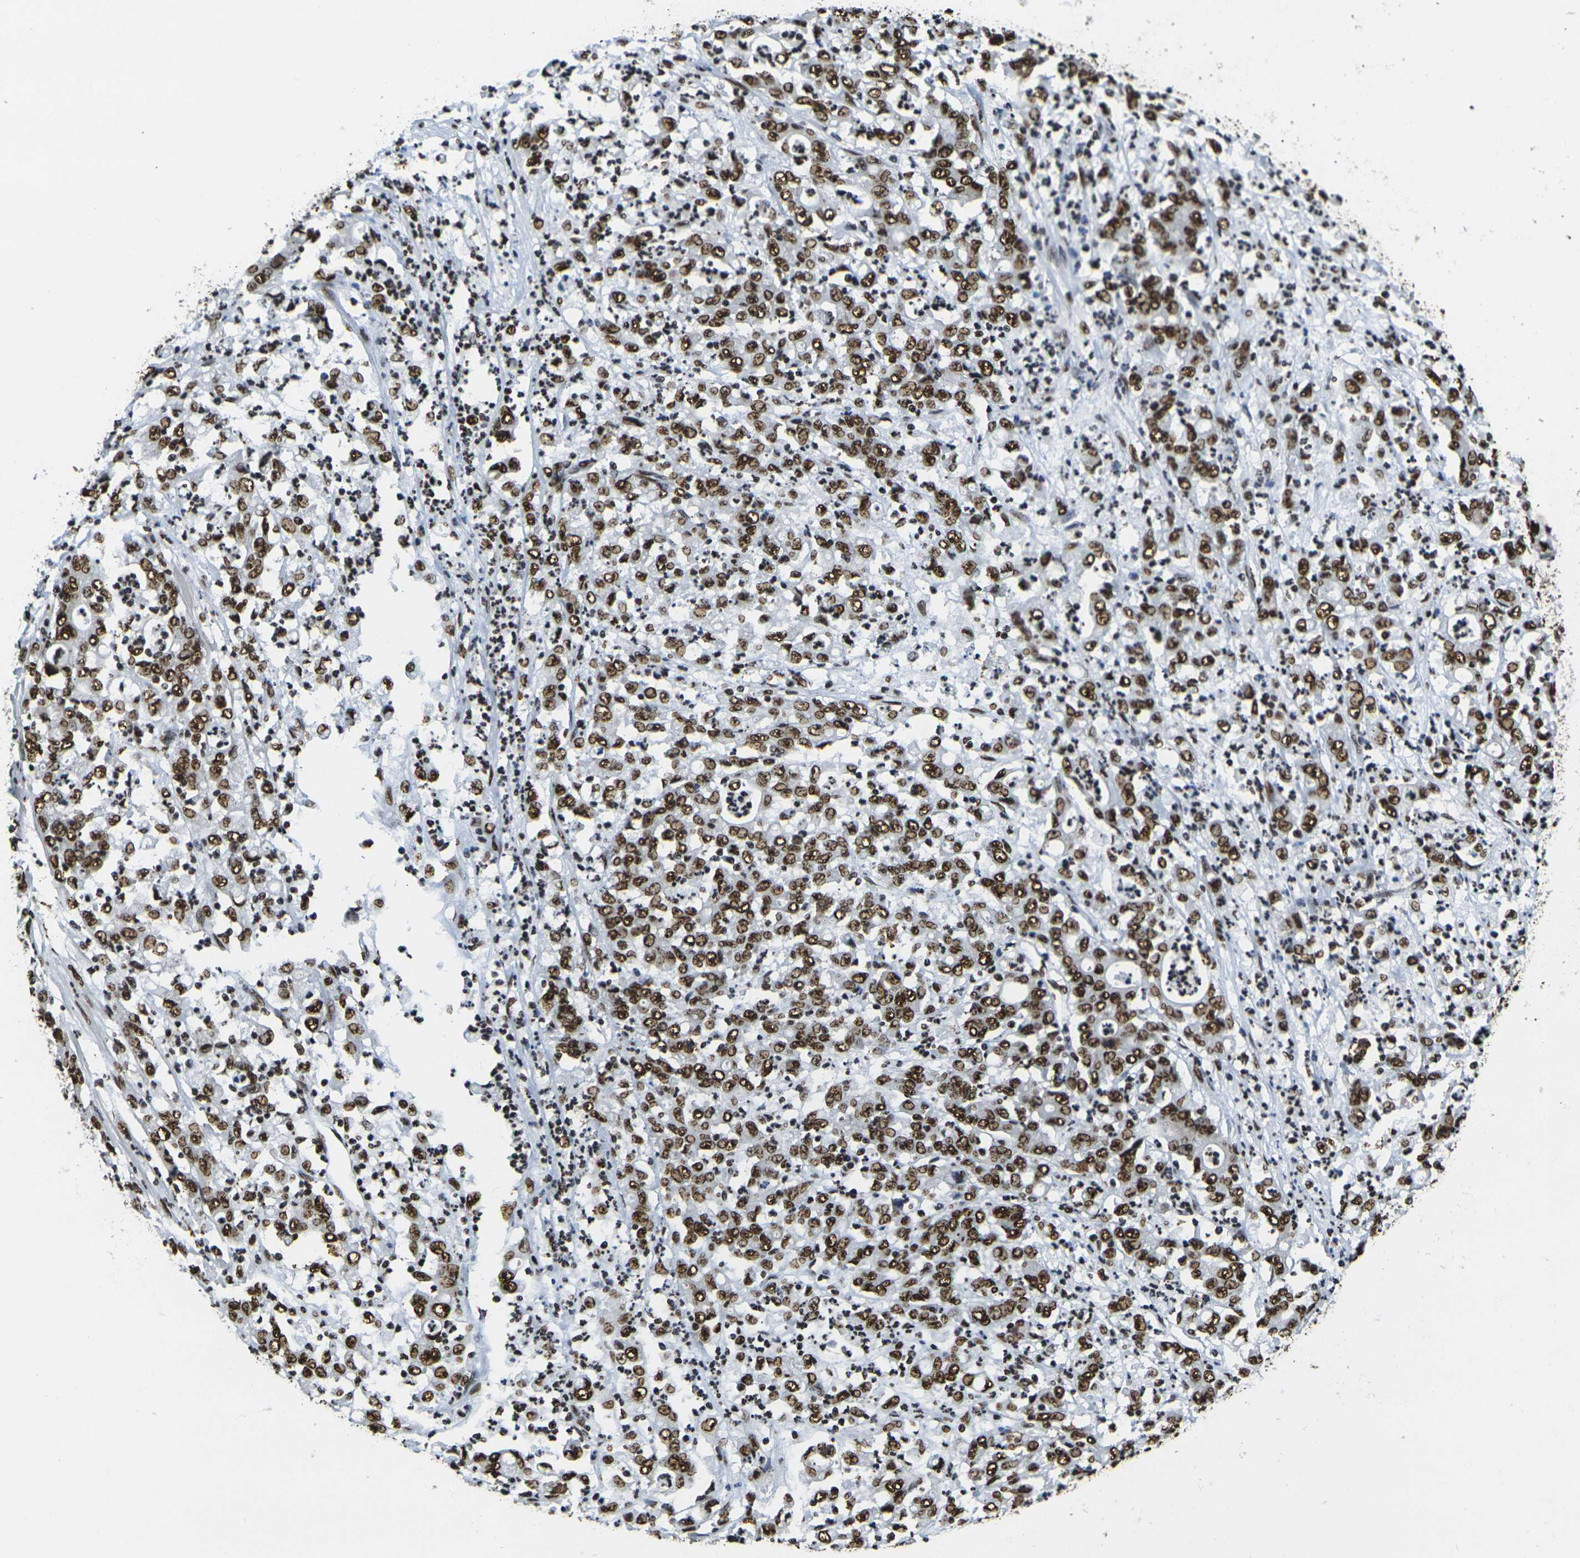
{"staining": {"intensity": "strong", "quantity": ">75%", "location": "nuclear"}, "tissue": "stomach cancer", "cell_type": "Tumor cells", "image_type": "cancer", "snomed": [{"axis": "morphology", "description": "Adenocarcinoma, NOS"}, {"axis": "topography", "description": "Stomach, lower"}], "caption": "Protein staining demonstrates strong nuclear staining in about >75% of tumor cells in adenocarcinoma (stomach).", "gene": "SMARCC1", "patient": {"sex": "female", "age": 71}}